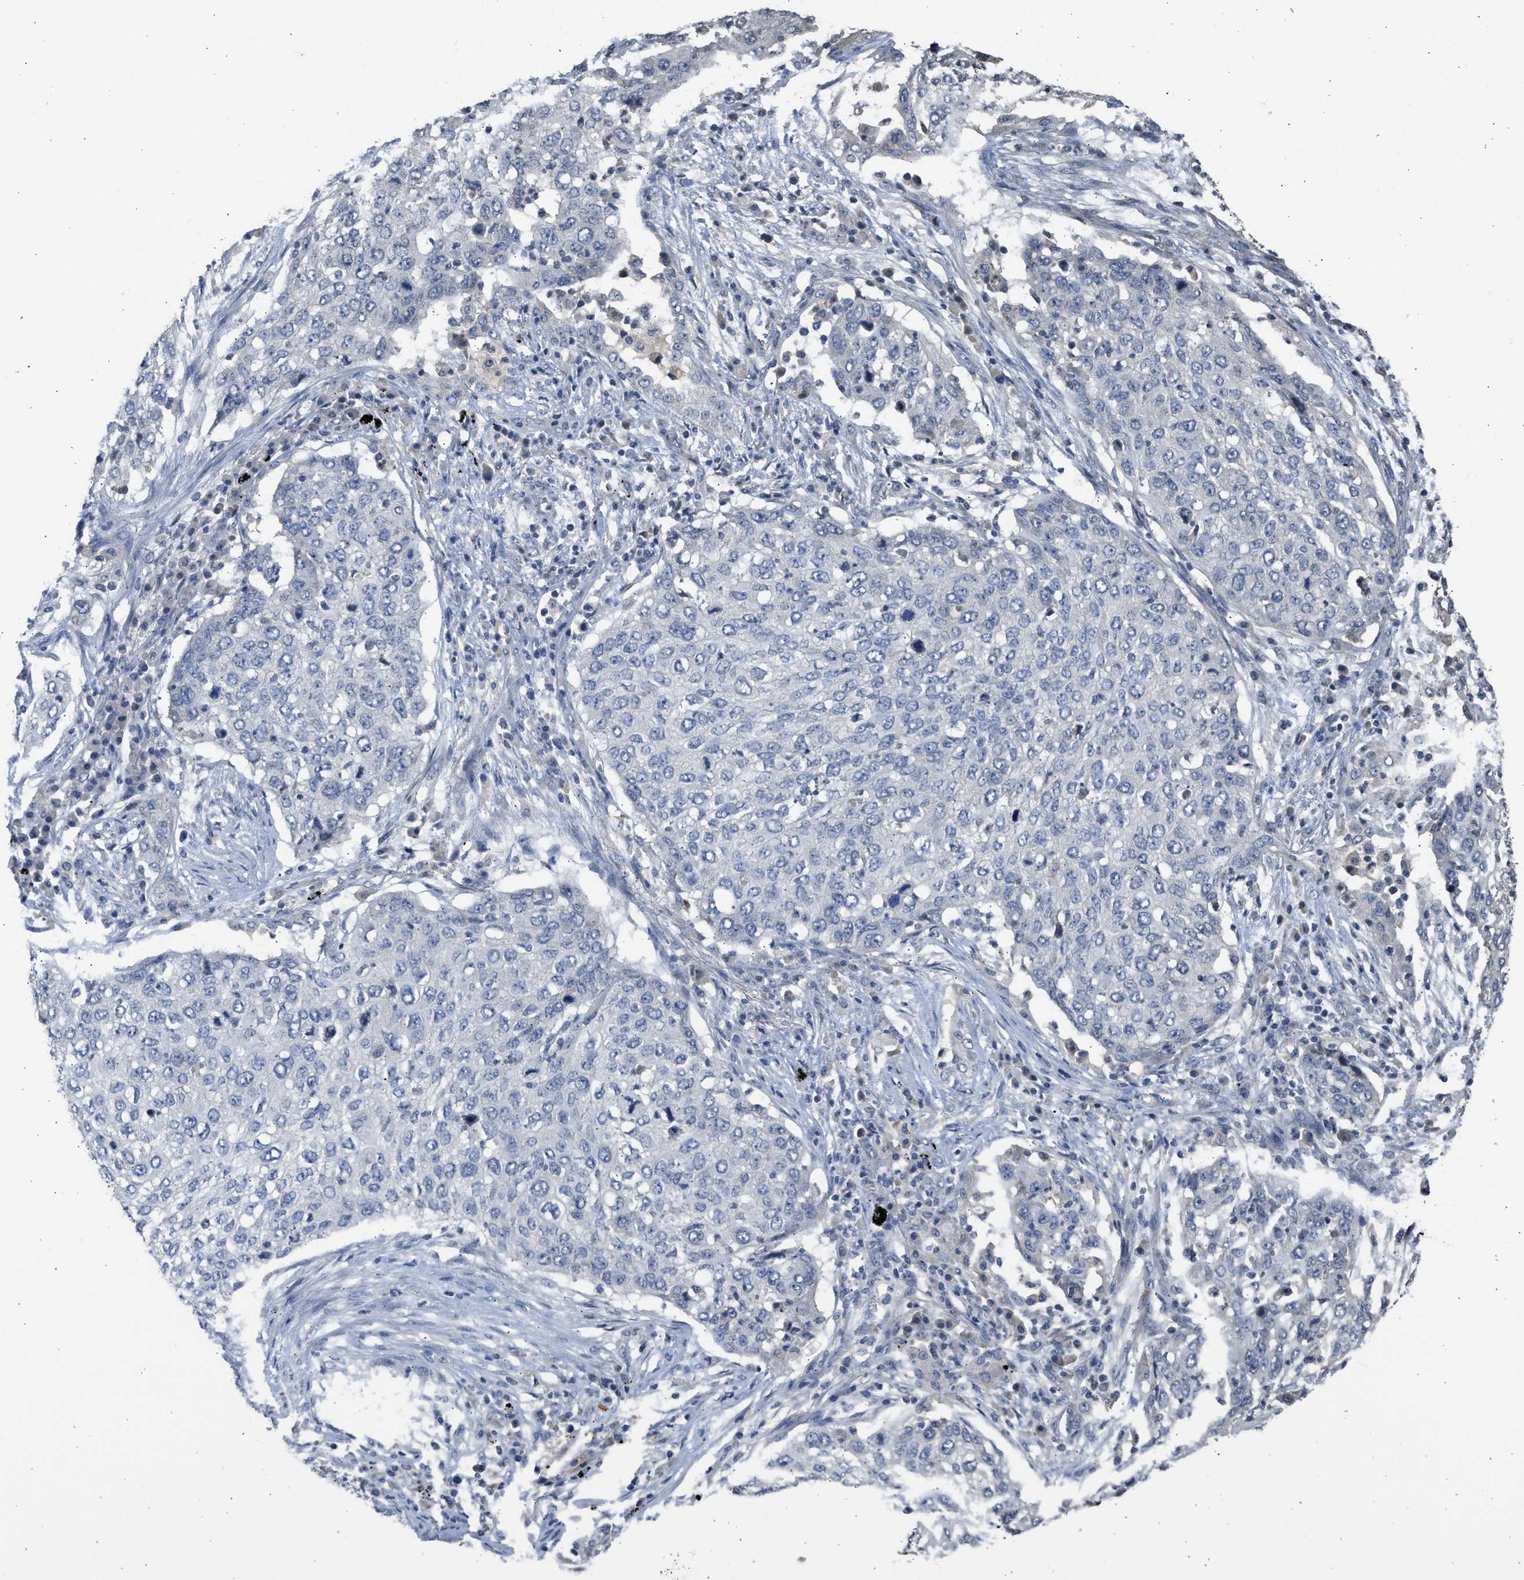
{"staining": {"intensity": "negative", "quantity": "none", "location": "none"}, "tissue": "lung cancer", "cell_type": "Tumor cells", "image_type": "cancer", "snomed": [{"axis": "morphology", "description": "Squamous cell carcinoma, NOS"}, {"axis": "topography", "description": "Lung"}], "caption": "Lung squamous cell carcinoma was stained to show a protein in brown. There is no significant staining in tumor cells.", "gene": "SULT2A1", "patient": {"sex": "female", "age": 63}}